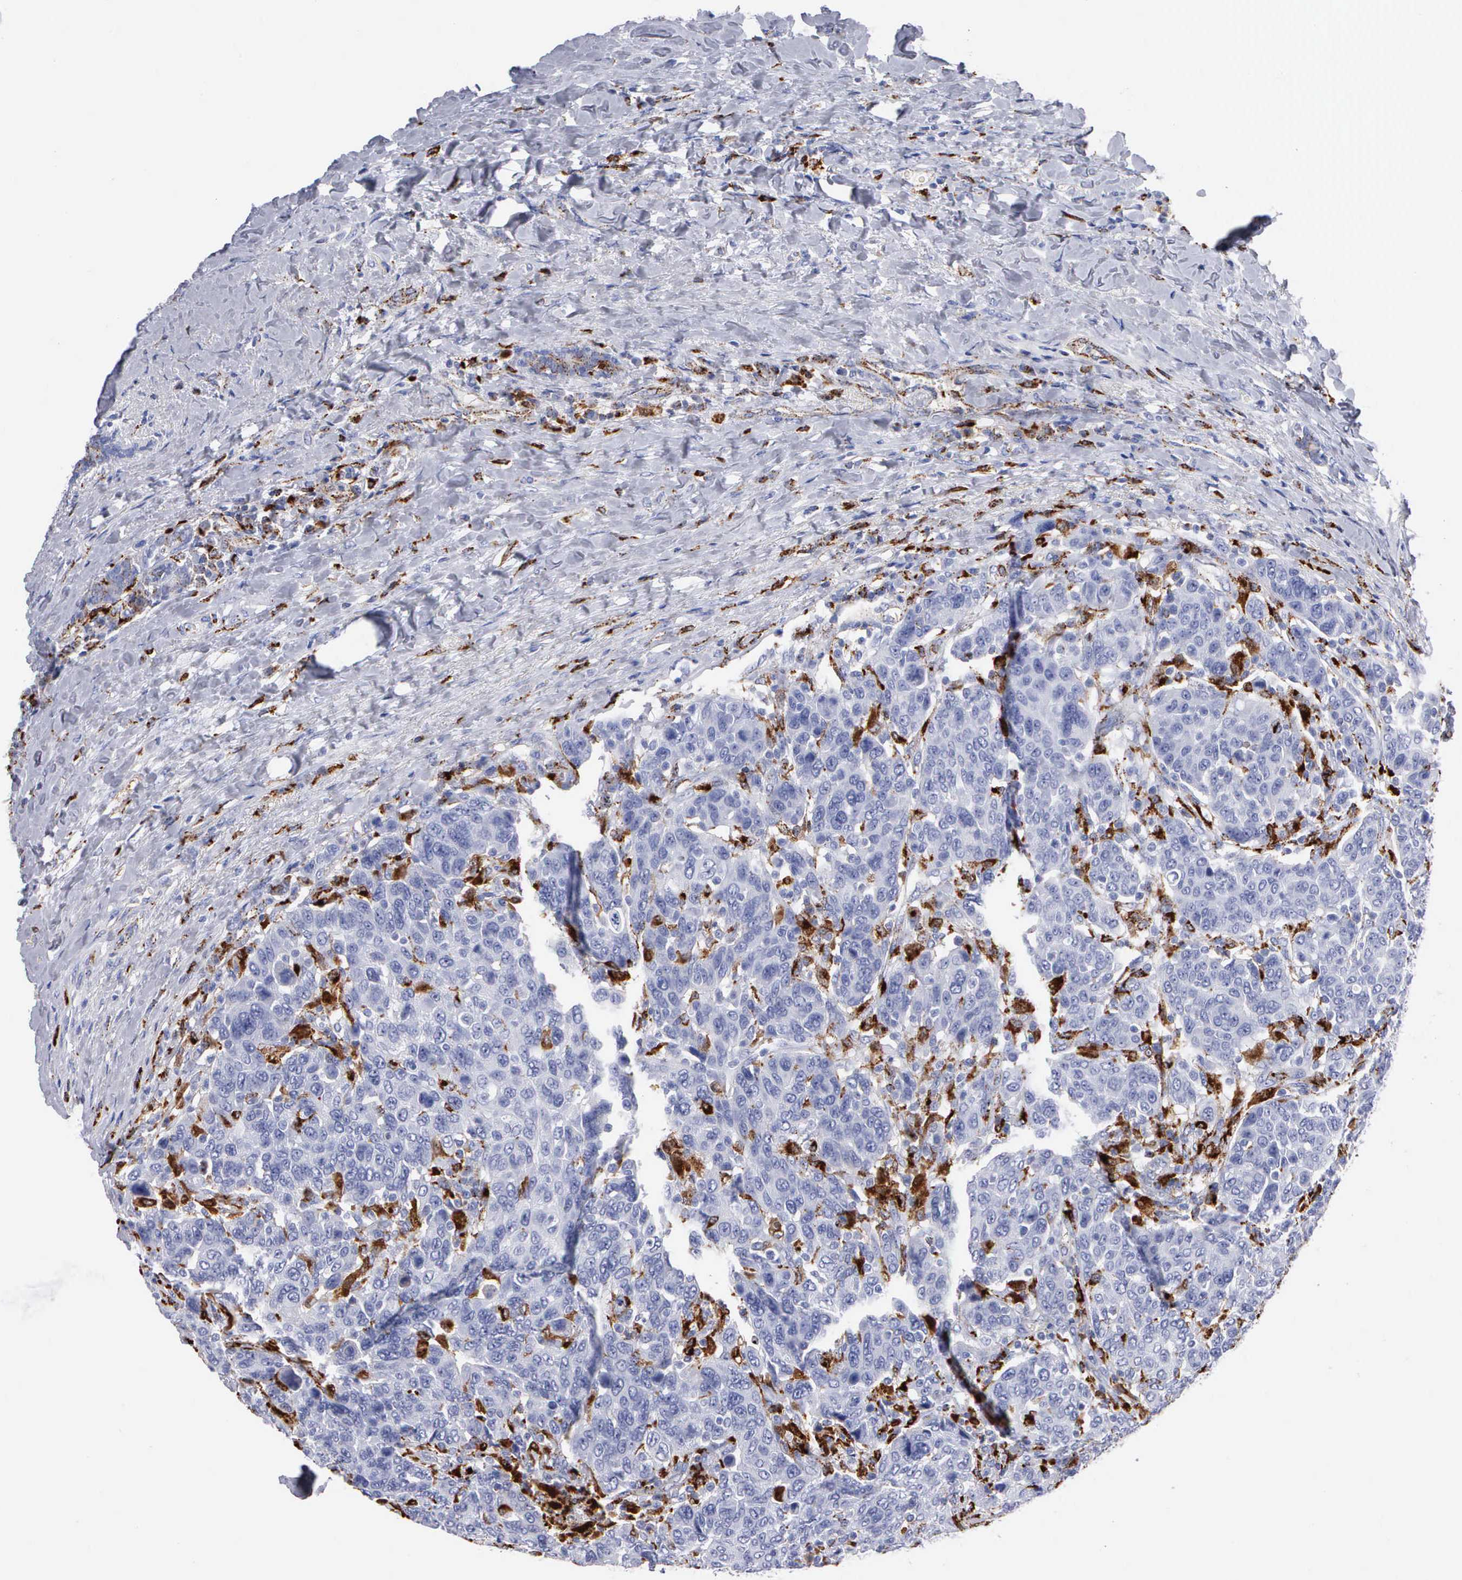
{"staining": {"intensity": "moderate", "quantity": "<25%", "location": "cytoplasmic/membranous"}, "tissue": "breast cancer", "cell_type": "Tumor cells", "image_type": "cancer", "snomed": [{"axis": "morphology", "description": "Duct carcinoma"}, {"axis": "topography", "description": "Breast"}], "caption": "Tumor cells show moderate cytoplasmic/membranous expression in about <25% of cells in breast cancer (infiltrating ductal carcinoma). Ihc stains the protein of interest in brown and the nuclei are stained blue.", "gene": "CTSH", "patient": {"sex": "female", "age": 37}}